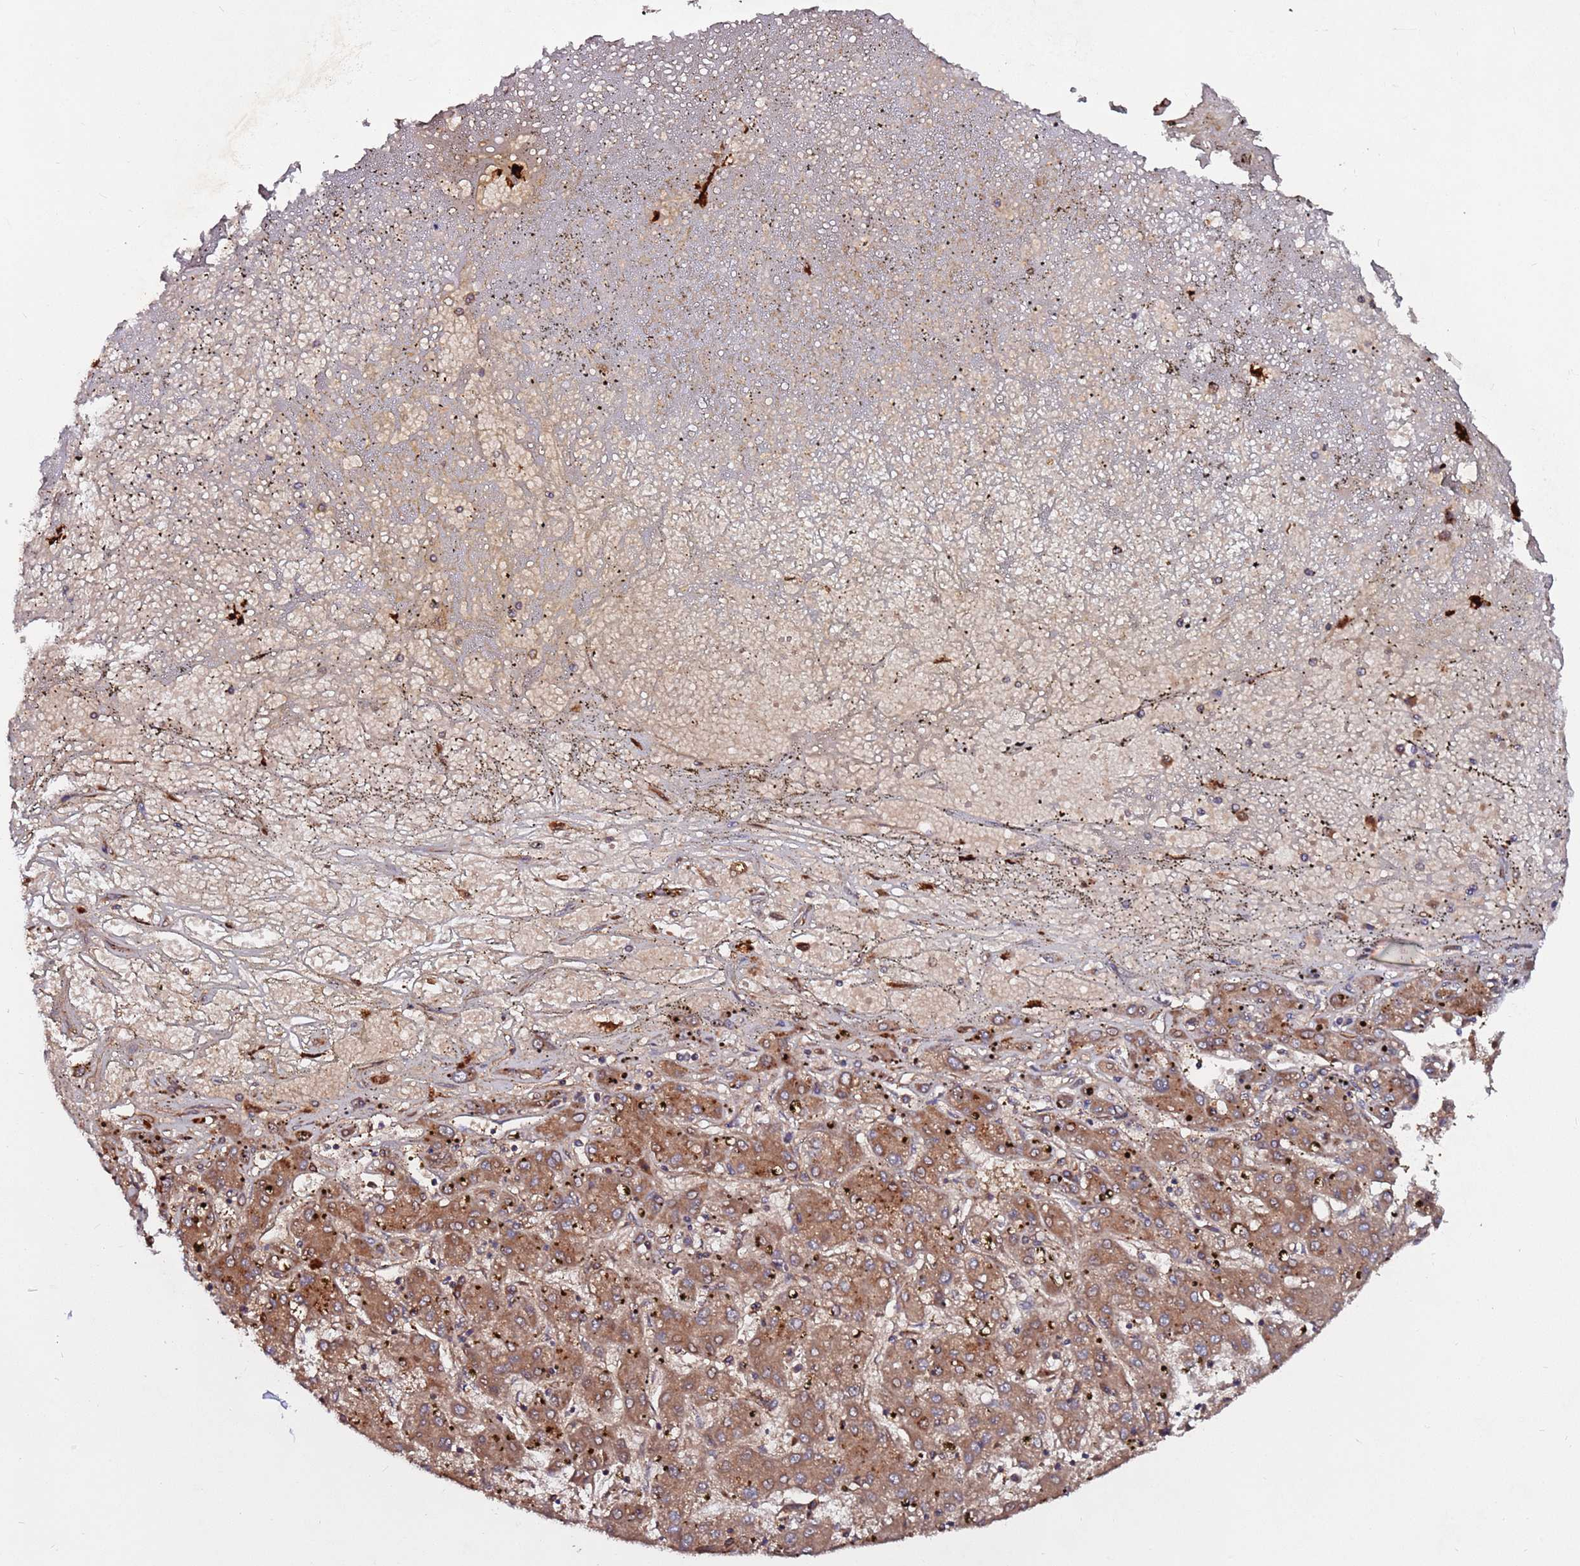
{"staining": {"intensity": "moderate", "quantity": ">75%", "location": "cytoplasmic/membranous"}, "tissue": "liver cancer", "cell_type": "Tumor cells", "image_type": "cancer", "snomed": [{"axis": "morphology", "description": "Carcinoma, Hepatocellular, NOS"}, {"axis": "topography", "description": "Liver"}], "caption": "Approximately >75% of tumor cells in hepatocellular carcinoma (liver) display moderate cytoplasmic/membranous protein staining as visualized by brown immunohistochemical staining.", "gene": "RPS15A", "patient": {"sex": "male", "age": 72}}